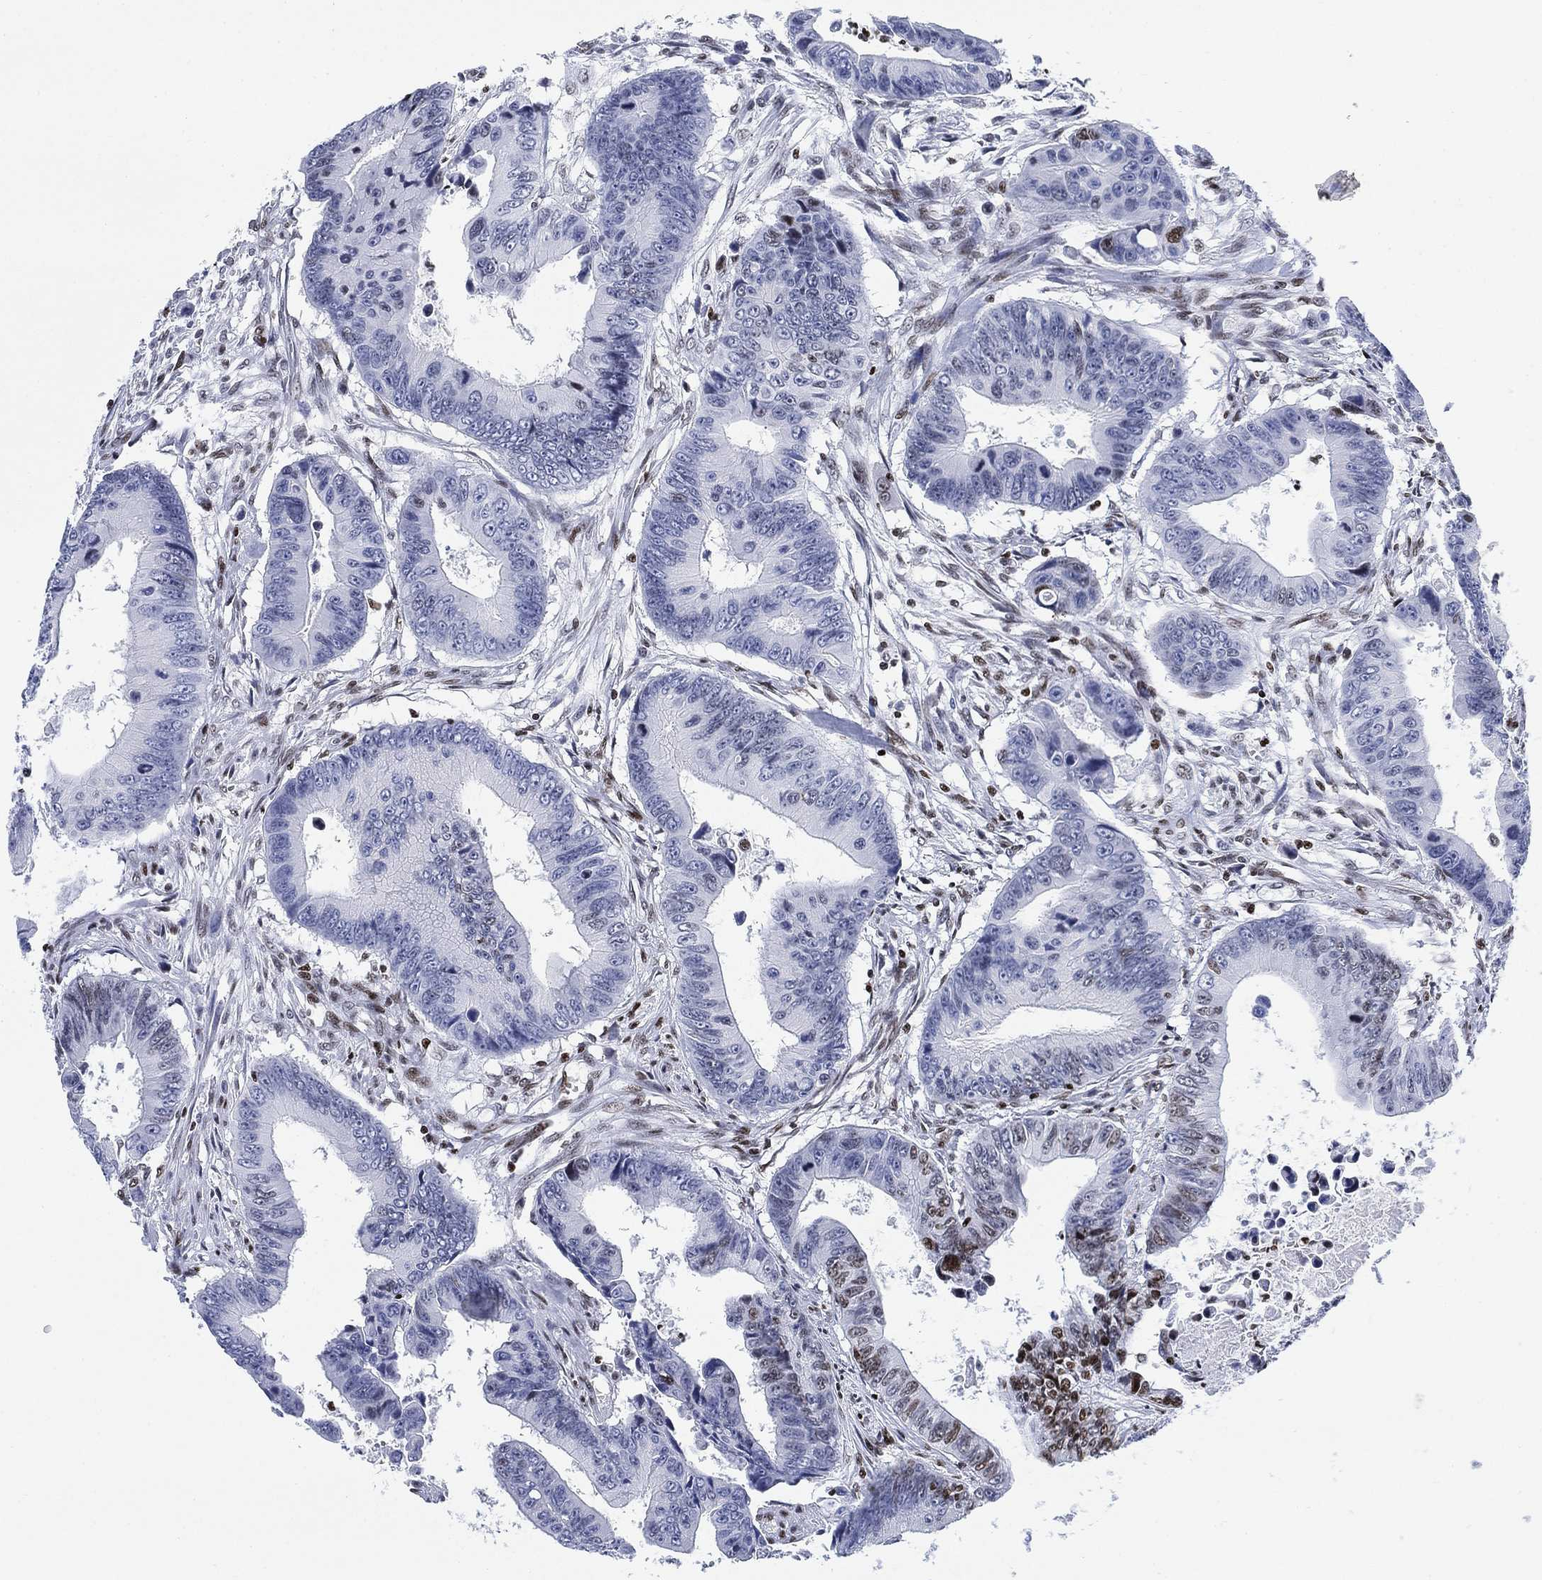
{"staining": {"intensity": "negative", "quantity": "none", "location": "none"}, "tissue": "colorectal cancer", "cell_type": "Tumor cells", "image_type": "cancer", "snomed": [{"axis": "morphology", "description": "Adenocarcinoma, NOS"}, {"axis": "topography", "description": "Colon"}], "caption": "Immunohistochemistry (IHC) image of human adenocarcinoma (colorectal) stained for a protein (brown), which shows no staining in tumor cells.", "gene": "H1-10", "patient": {"sex": "female", "age": 87}}